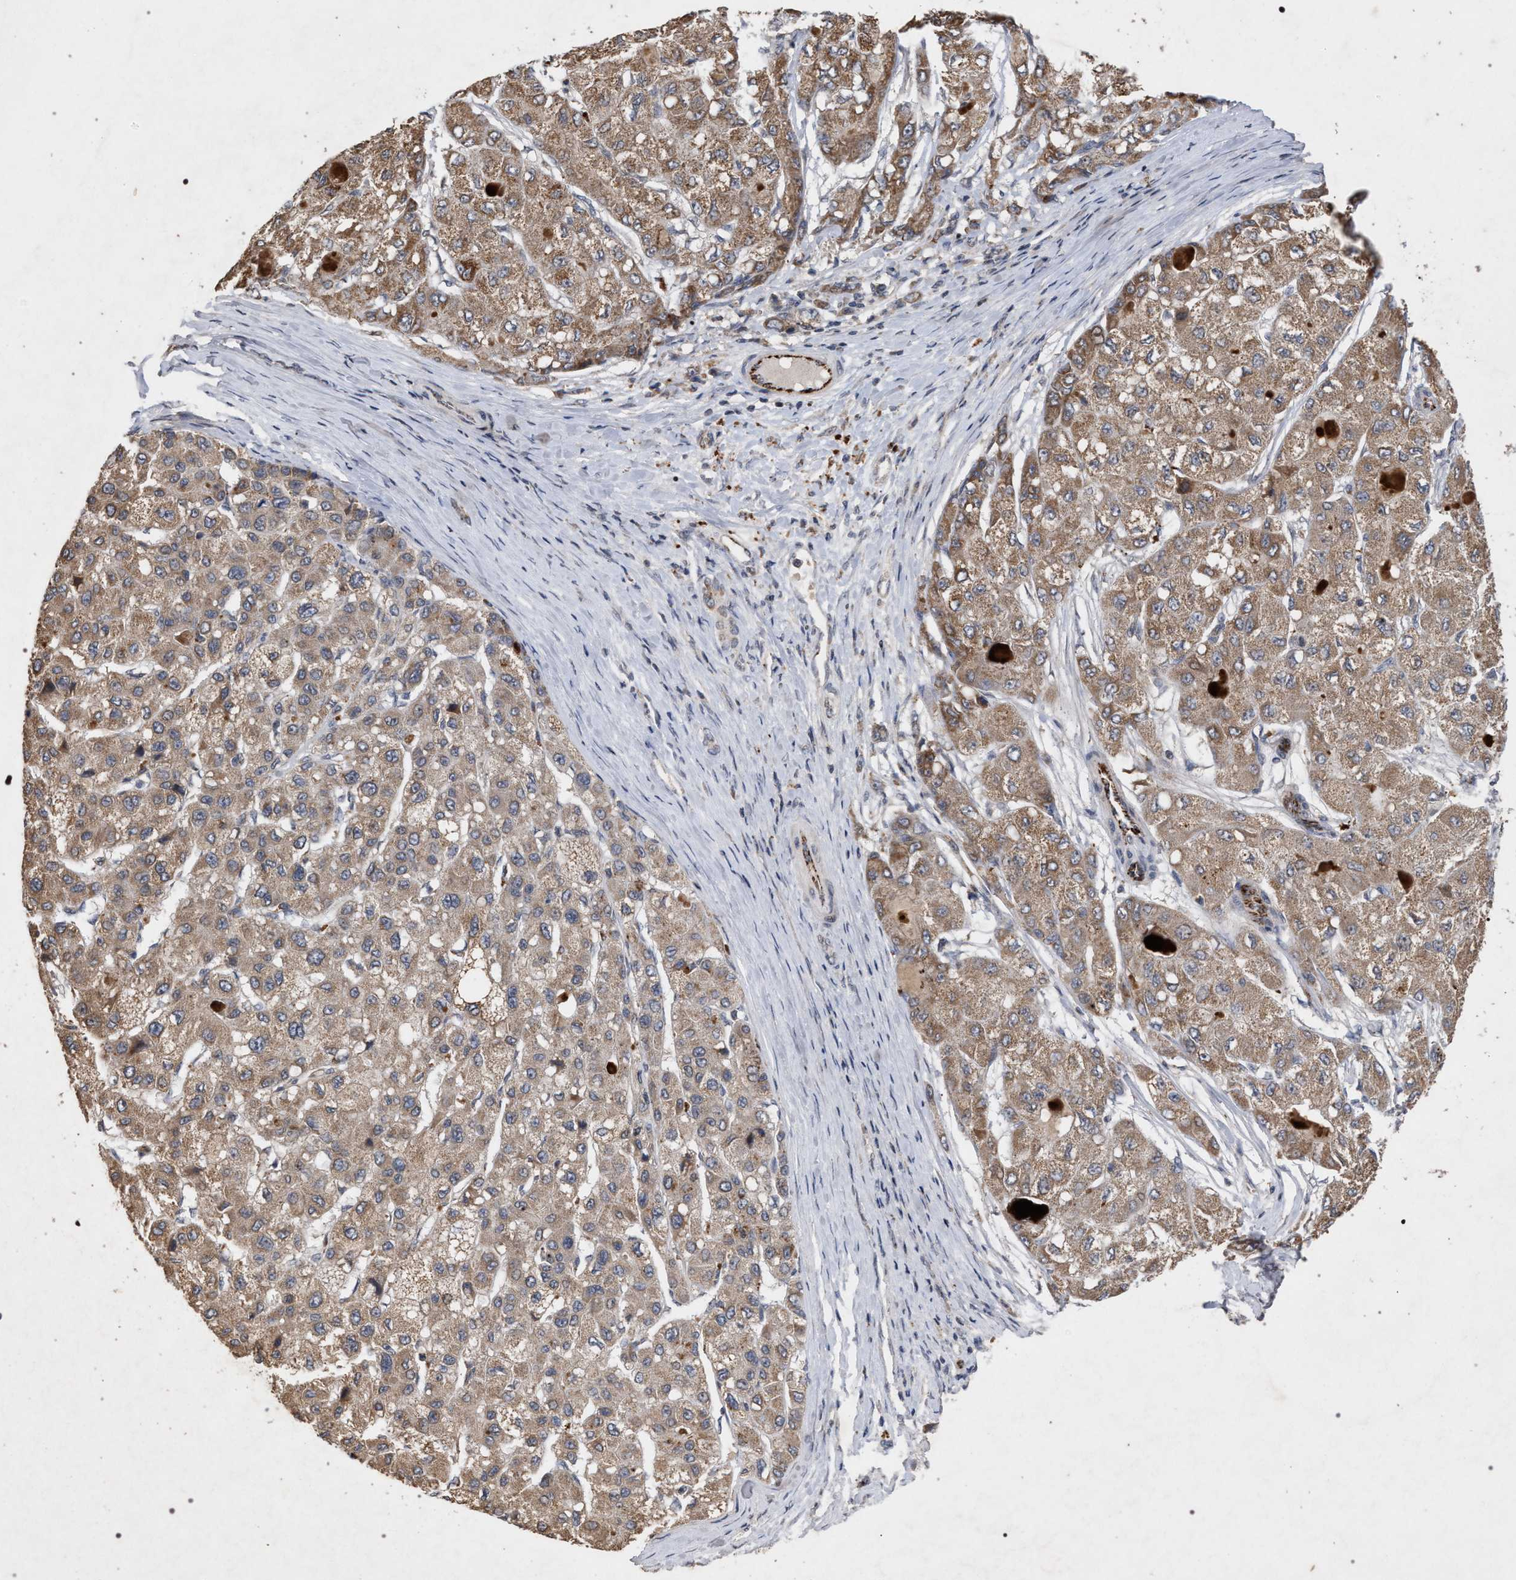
{"staining": {"intensity": "moderate", "quantity": ">75%", "location": "cytoplasmic/membranous"}, "tissue": "liver cancer", "cell_type": "Tumor cells", "image_type": "cancer", "snomed": [{"axis": "morphology", "description": "Carcinoma, Hepatocellular, NOS"}, {"axis": "topography", "description": "Liver"}], "caption": "This is a photomicrograph of immunohistochemistry (IHC) staining of liver cancer (hepatocellular carcinoma), which shows moderate staining in the cytoplasmic/membranous of tumor cells.", "gene": "PKD2L1", "patient": {"sex": "male", "age": 80}}